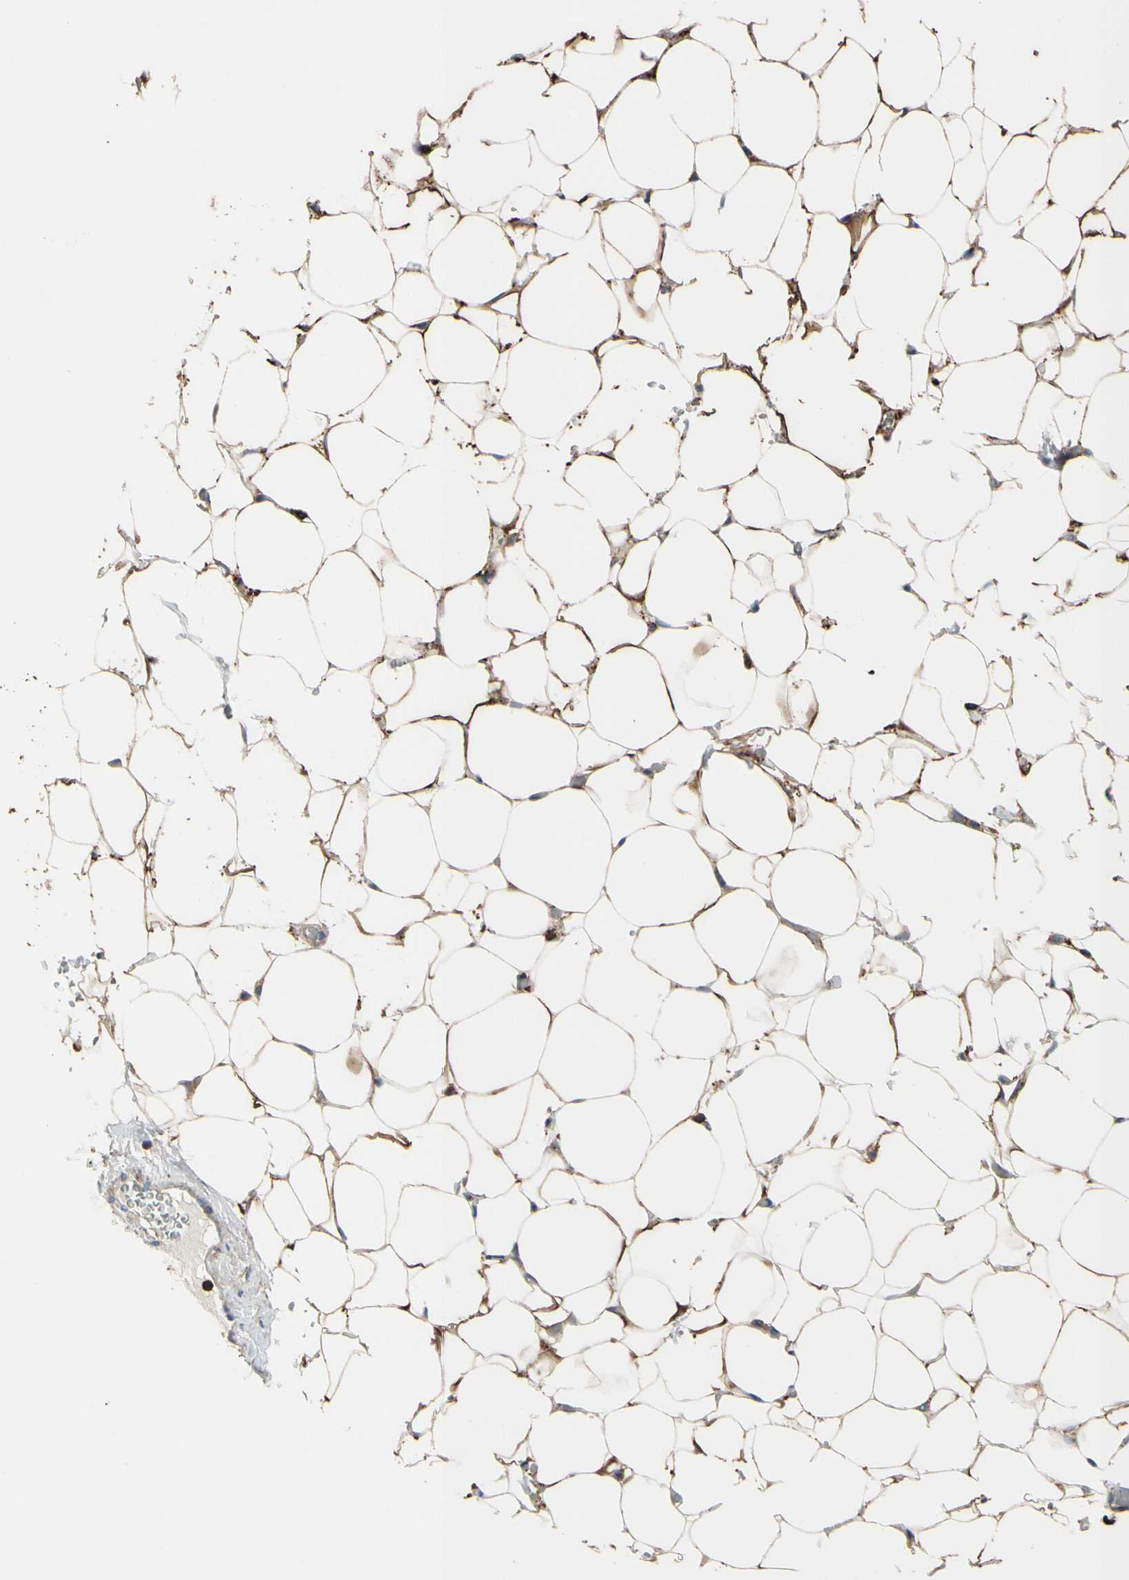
{"staining": {"intensity": "strong", "quantity": ">75%", "location": "cytoplasmic/membranous"}, "tissue": "adipose tissue", "cell_type": "Adipocytes", "image_type": "normal", "snomed": [{"axis": "morphology", "description": "Normal tissue, NOS"}, {"axis": "topography", "description": "Peripheral nerve tissue"}], "caption": "Adipocytes demonstrate strong cytoplasmic/membranous positivity in about >75% of cells in benign adipose tissue.", "gene": "ANXA6", "patient": {"sex": "male", "age": 70}}